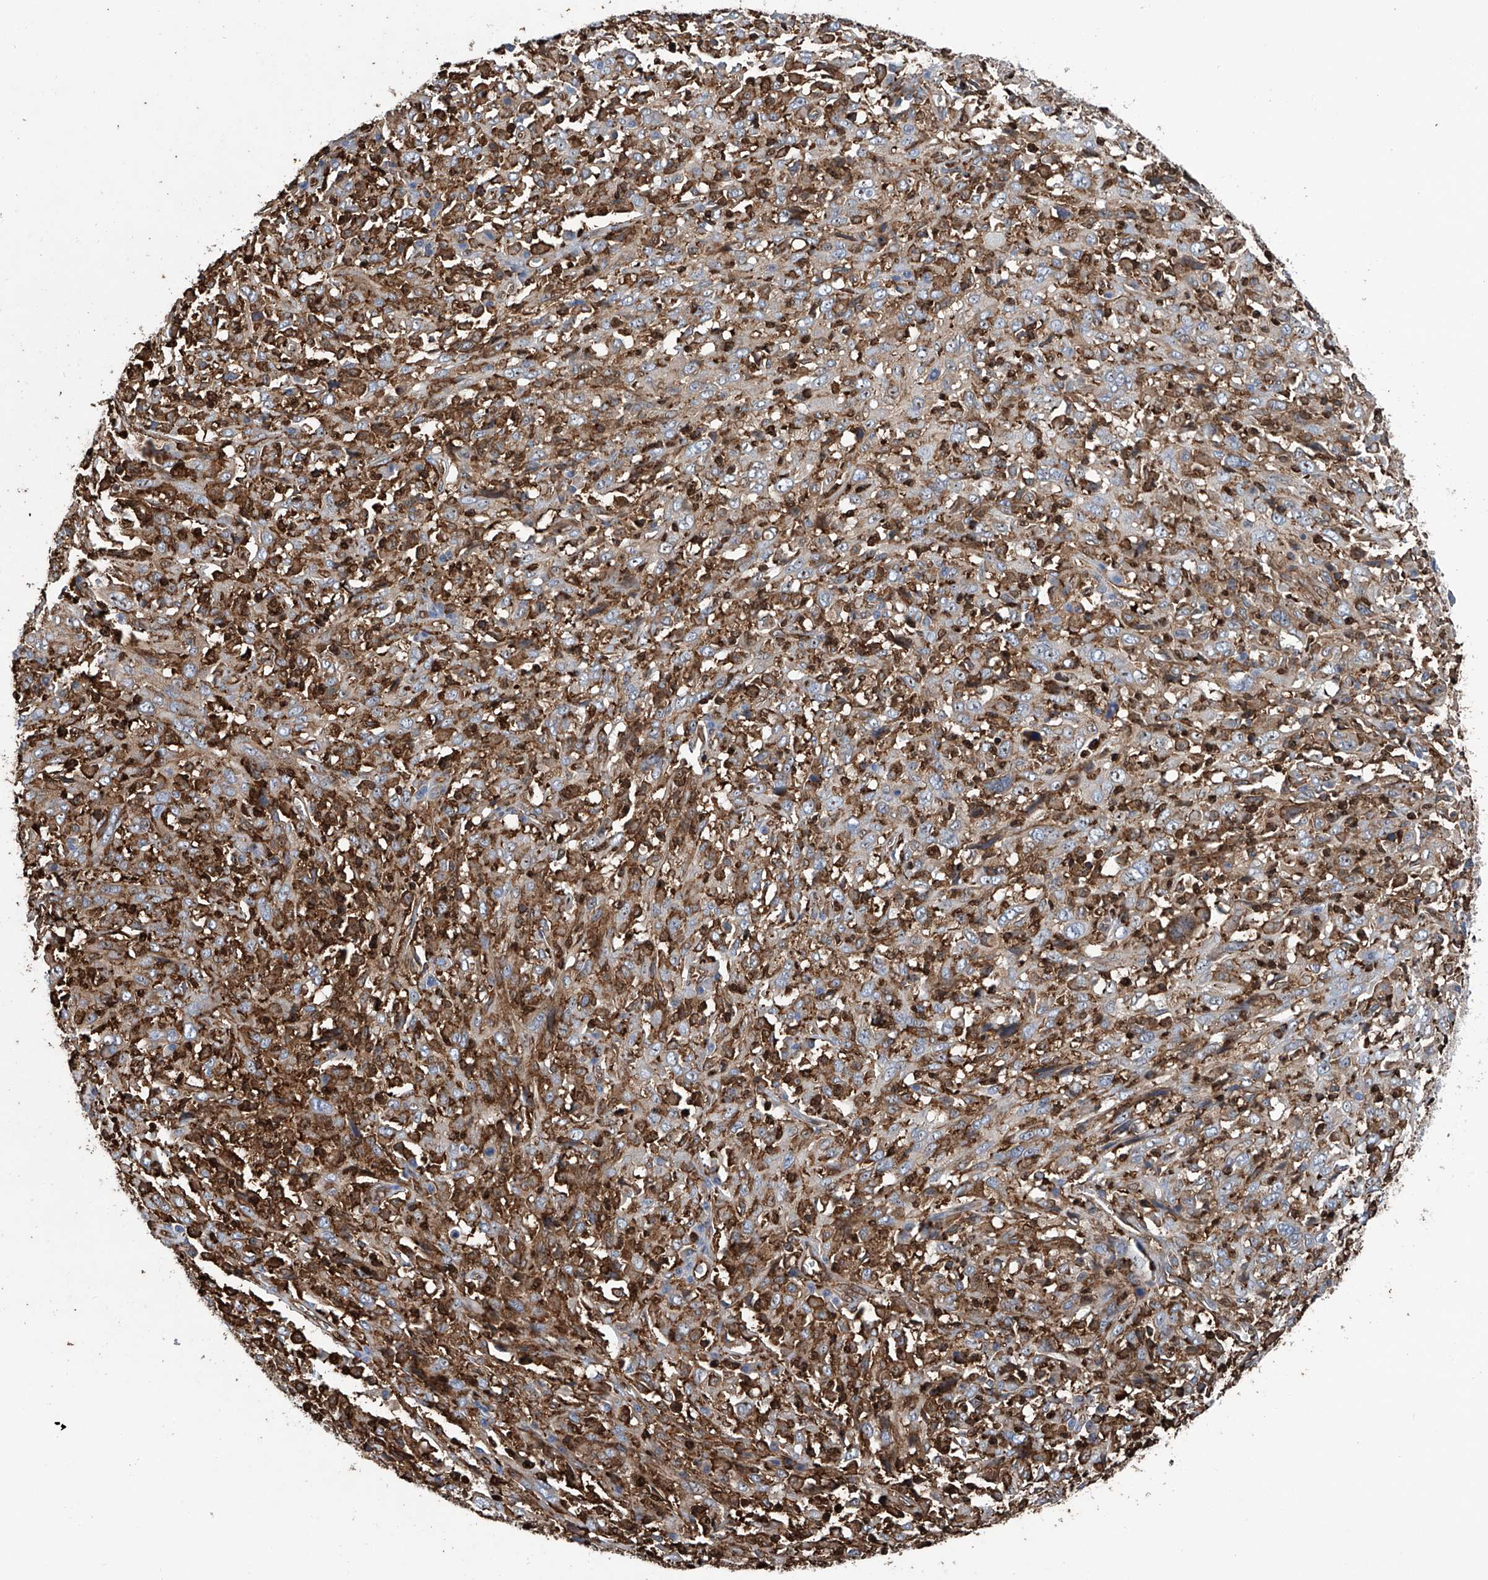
{"staining": {"intensity": "negative", "quantity": "none", "location": "none"}, "tissue": "cervical cancer", "cell_type": "Tumor cells", "image_type": "cancer", "snomed": [{"axis": "morphology", "description": "Squamous cell carcinoma, NOS"}, {"axis": "topography", "description": "Cervix"}], "caption": "Immunohistochemistry micrograph of neoplastic tissue: human cervical cancer (squamous cell carcinoma) stained with DAB (3,3'-diaminobenzidine) reveals no significant protein expression in tumor cells.", "gene": "ZNF484", "patient": {"sex": "female", "age": 46}}